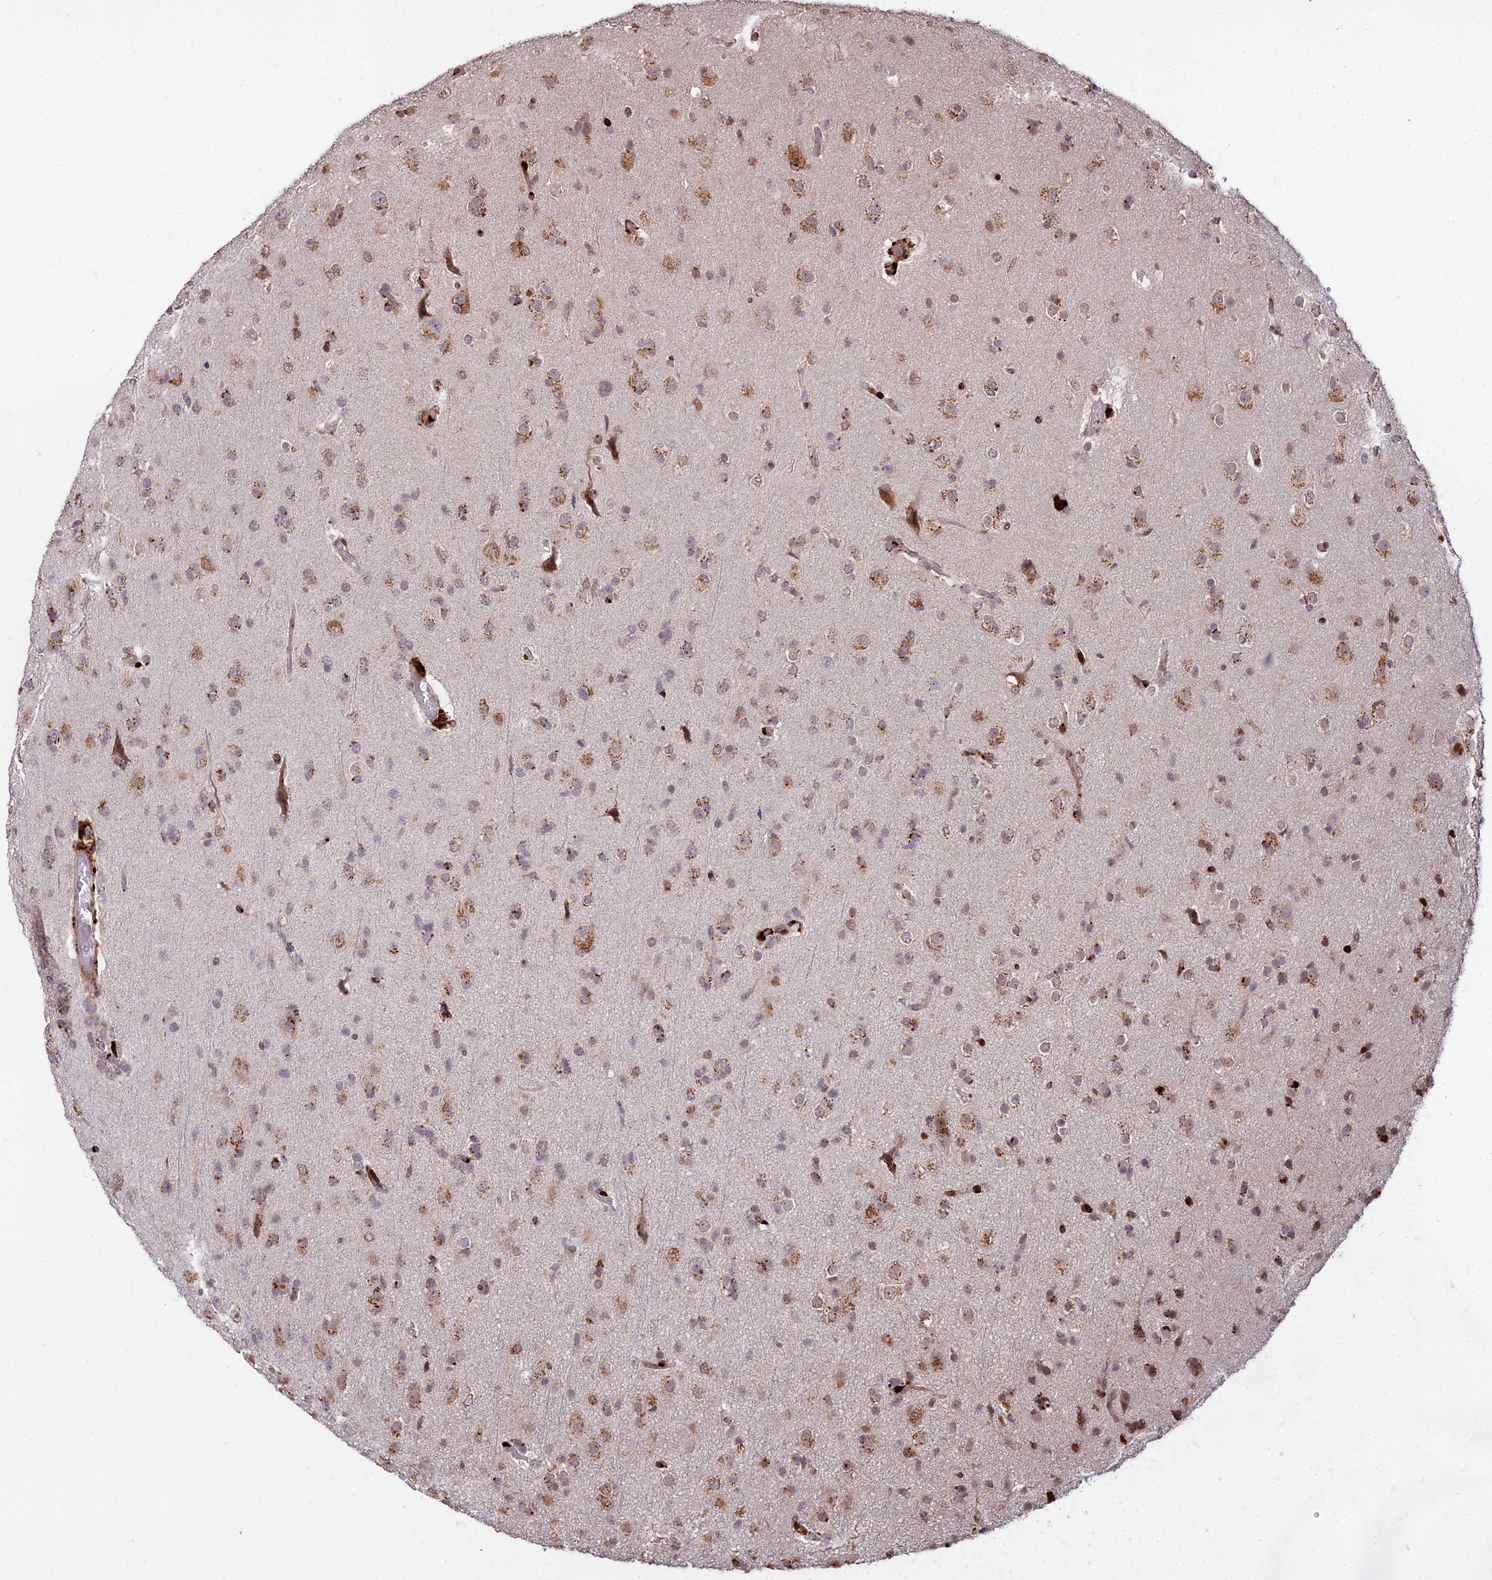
{"staining": {"intensity": "moderate", "quantity": "25%-75%", "location": "cytoplasmic/membranous"}, "tissue": "glioma", "cell_type": "Tumor cells", "image_type": "cancer", "snomed": [{"axis": "morphology", "description": "Glioma, malignant, Low grade"}, {"axis": "topography", "description": "Brain"}], "caption": "Moderate cytoplasmic/membranous protein positivity is seen in about 25%-75% of tumor cells in malignant glioma (low-grade).", "gene": "RBMS2", "patient": {"sex": "male", "age": 65}}